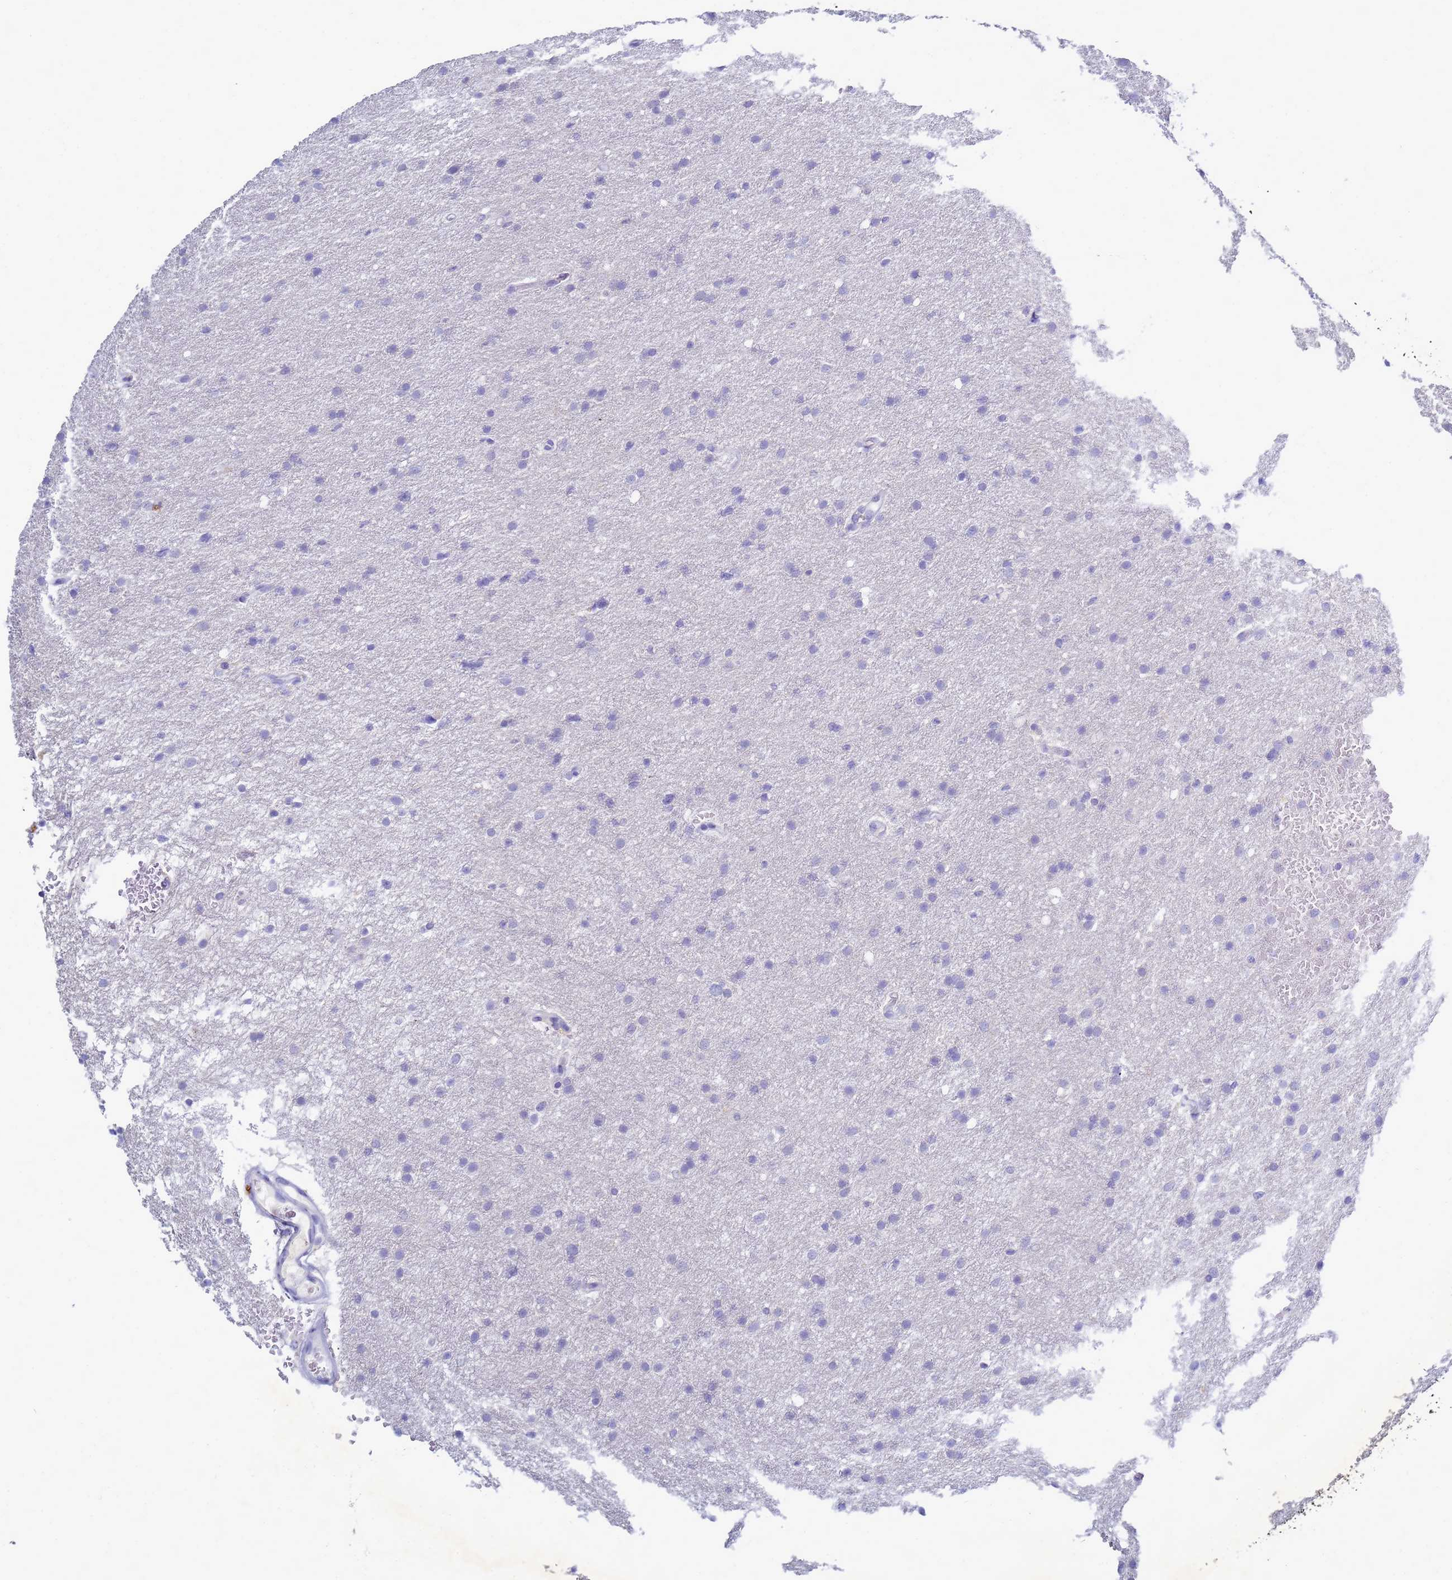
{"staining": {"intensity": "negative", "quantity": "none", "location": "none"}, "tissue": "glioma", "cell_type": "Tumor cells", "image_type": "cancer", "snomed": [{"axis": "morphology", "description": "Glioma, malignant, High grade"}, {"axis": "topography", "description": "Cerebral cortex"}], "caption": "Tumor cells show no significant expression in glioma. Brightfield microscopy of immunohistochemistry (IHC) stained with DAB (brown) and hematoxylin (blue), captured at high magnification.", "gene": "B3GNT8", "patient": {"sex": "female", "age": 36}}